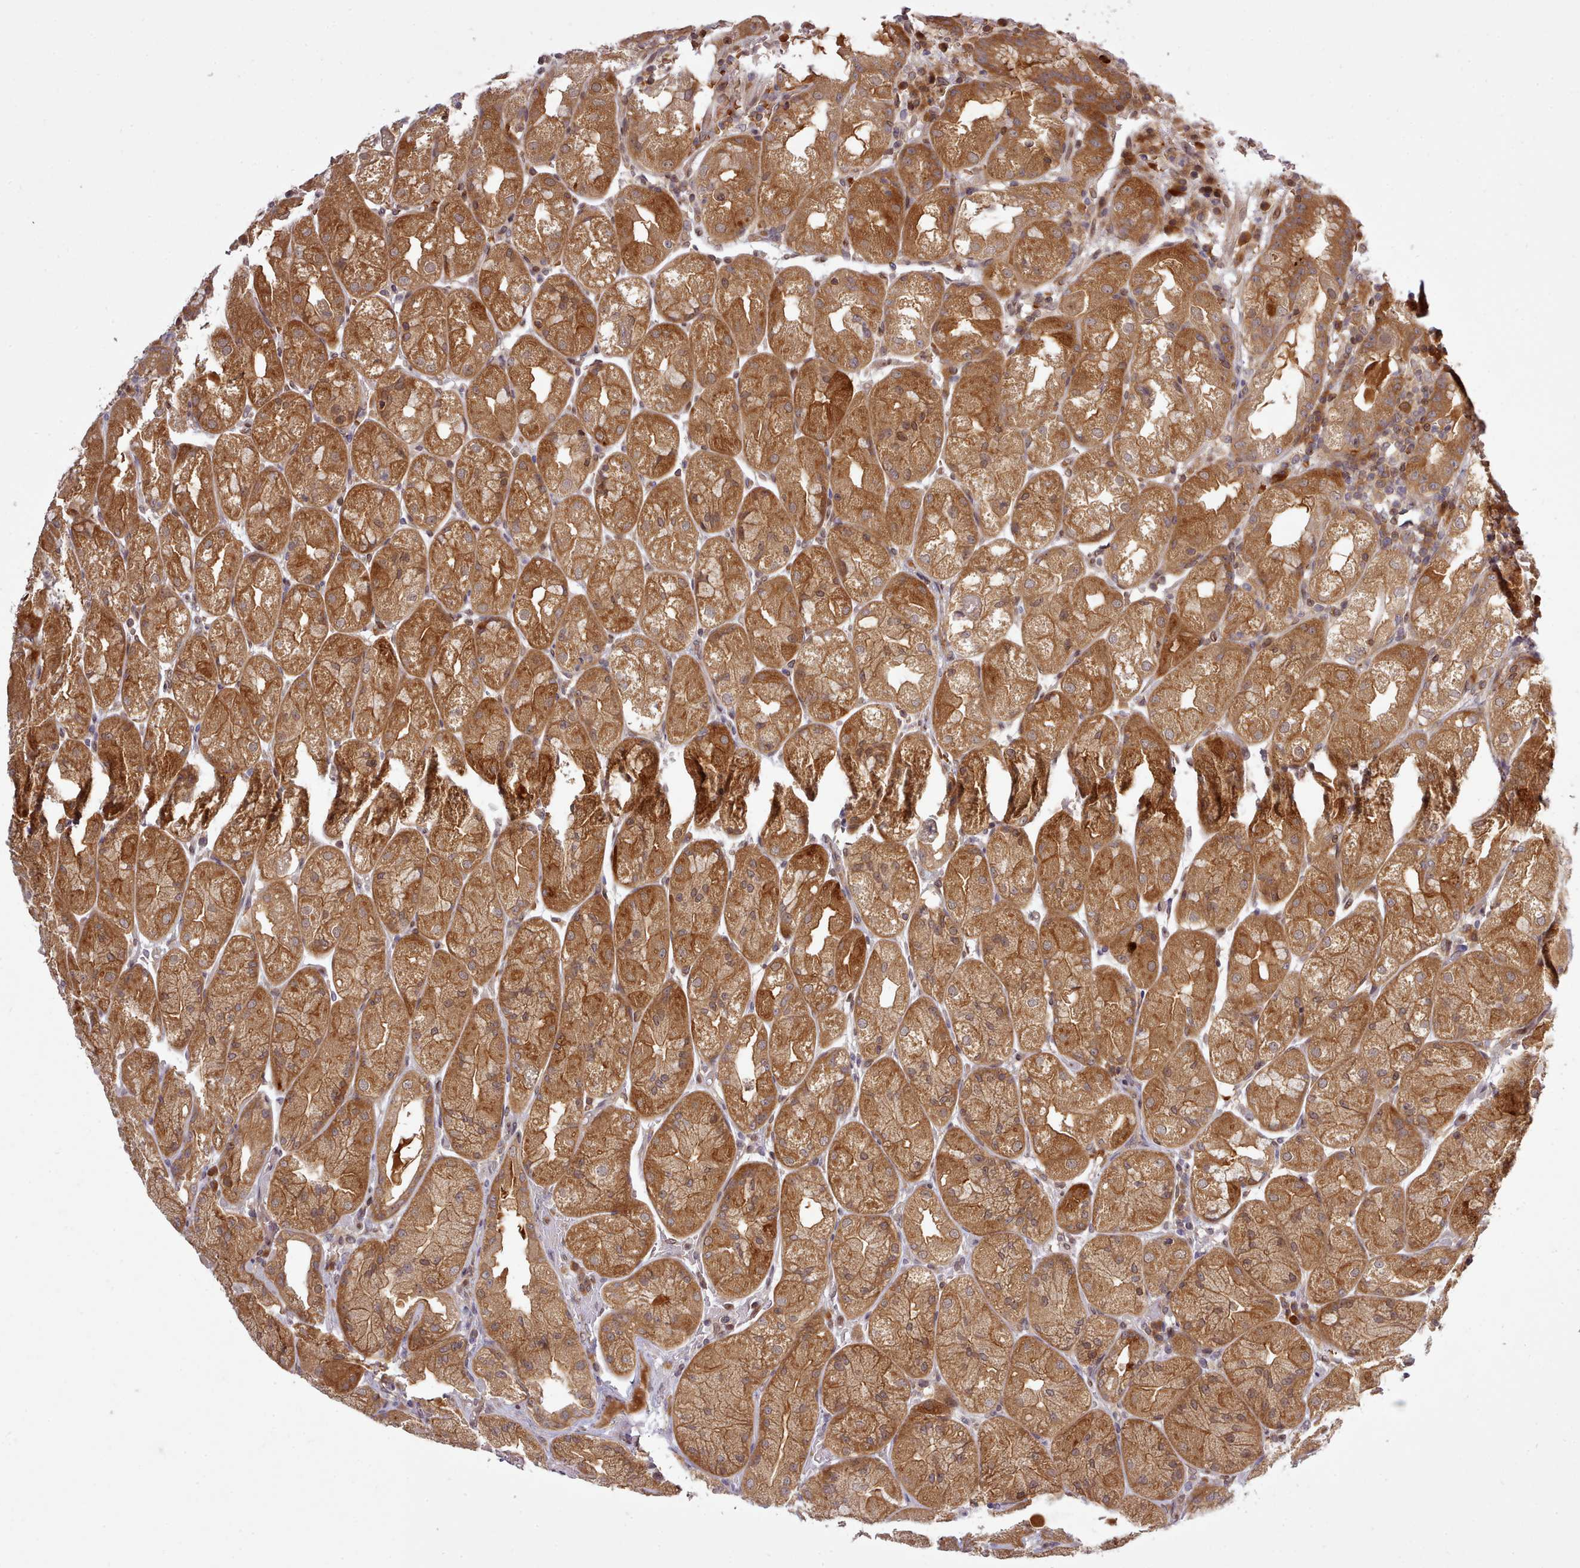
{"staining": {"intensity": "moderate", "quantity": ">75%", "location": "cytoplasmic/membranous"}, "tissue": "stomach", "cell_type": "Glandular cells", "image_type": "normal", "snomed": [{"axis": "morphology", "description": "Normal tissue, NOS"}, {"axis": "topography", "description": "Stomach, upper"}], "caption": "A brown stain highlights moderate cytoplasmic/membranous expression of a protein in glandular cells of benign human stomach. (Stains: DAB (3,3'-diaminobenzidine) in brown, nuclei in blue, Microscopy: brightfield microscopy at high magnification).", "gene": "UBE2G1", "patient": {"sex": "male", "age": 52}}